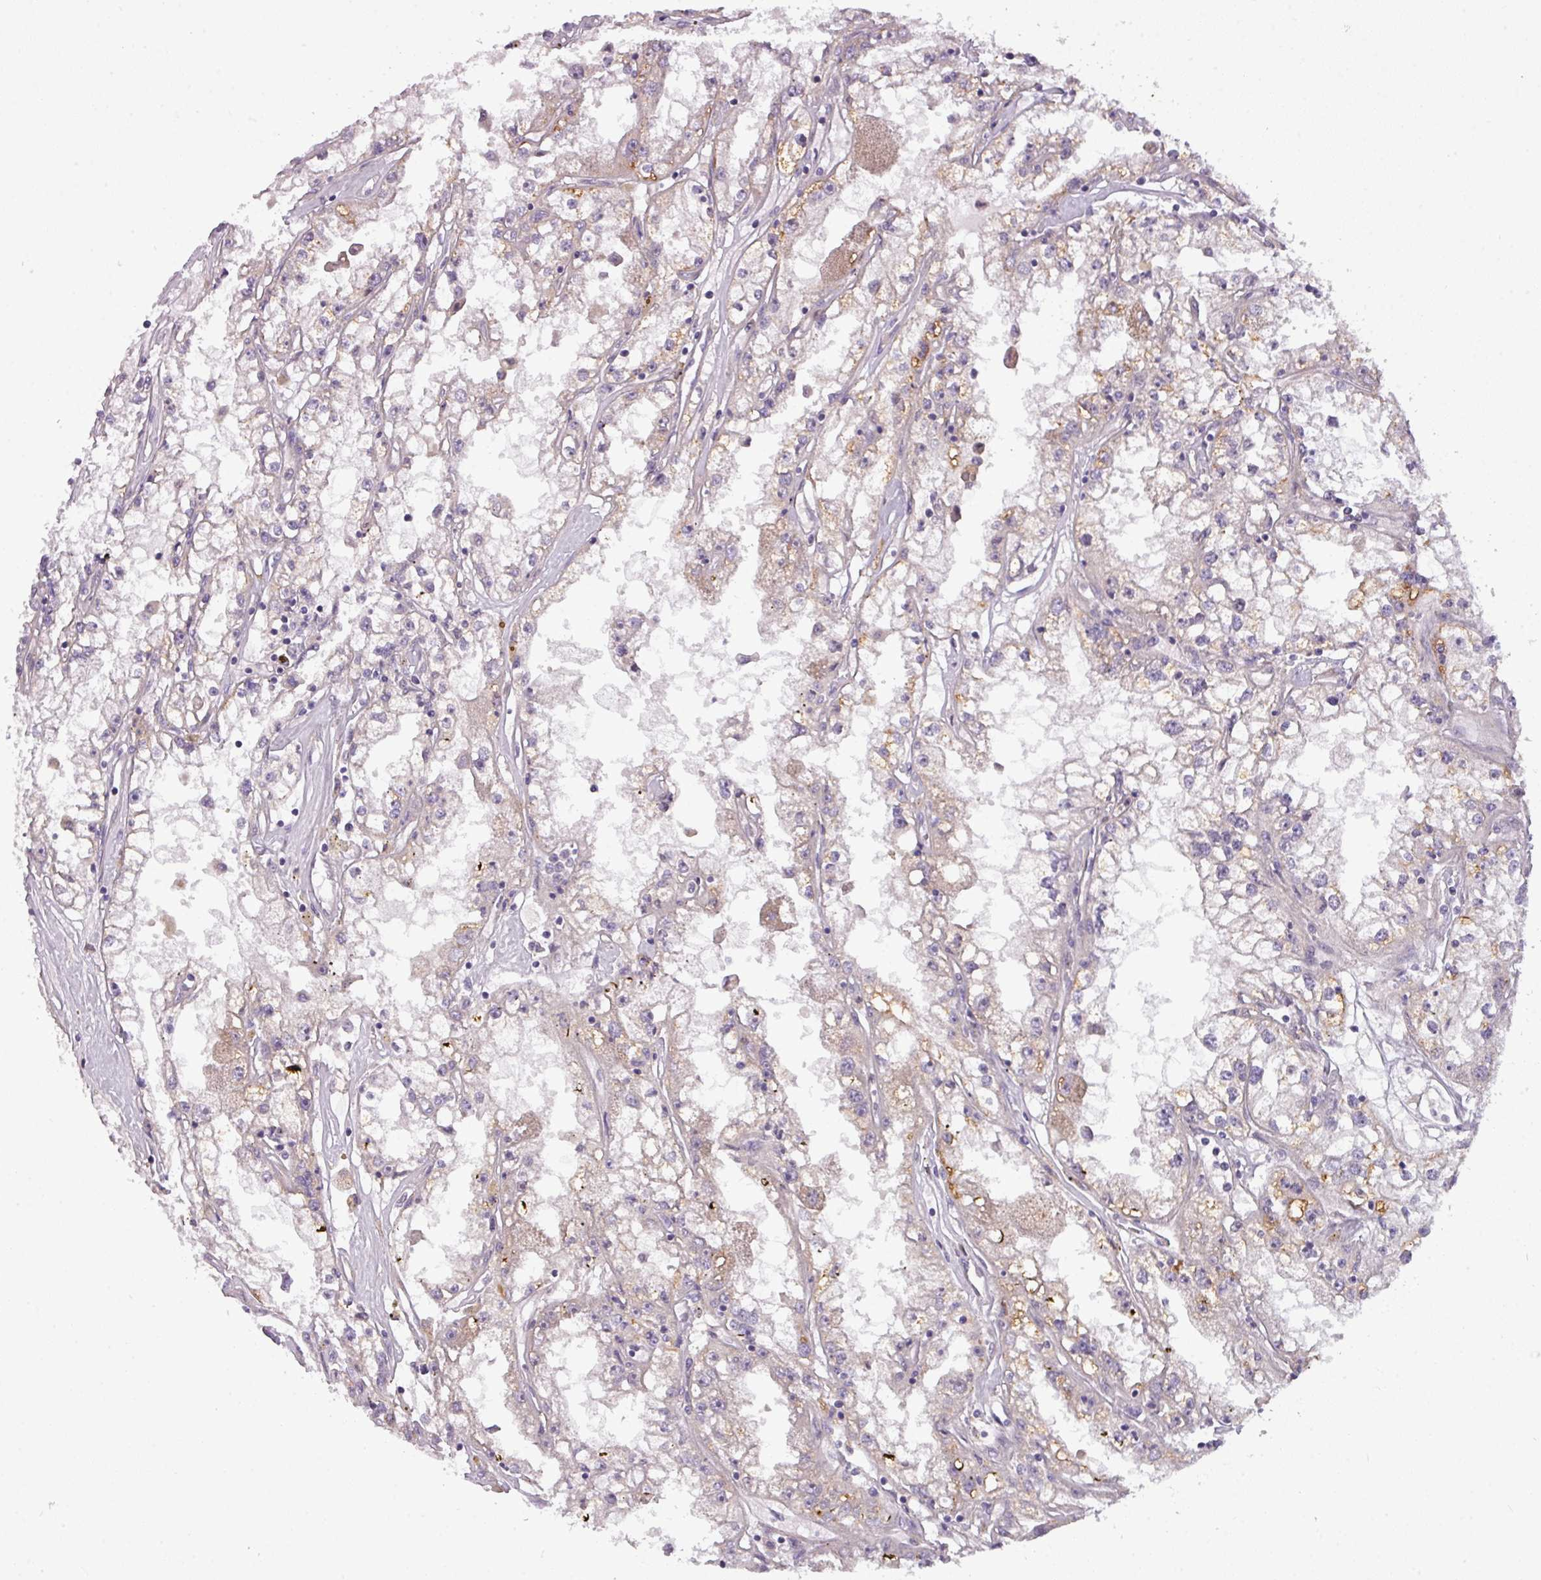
{"staining": {"intensity": "weak", "quantity": "<25%", "location": "cytoplasmic/membranous"}, "tissue": "renal cancer", "cell_type": "Tumor cells", "image_type": "cancer", "snomed": [{"axis": "morphology", "description": "Adenocarcinoma, NOS"}, {"axis": "topography", "description": "Kidney"}], "caption": "DAB immunohistochemical staining of human renal cancer (adenocarcinoma) shows no significant positivity in tumor cells. (DAB (3,3'-diaminobenzidine) immunohistochemistry, high magnification).", "gene": "ZNF35", "patient": {"sex": "male", "age": 56}}